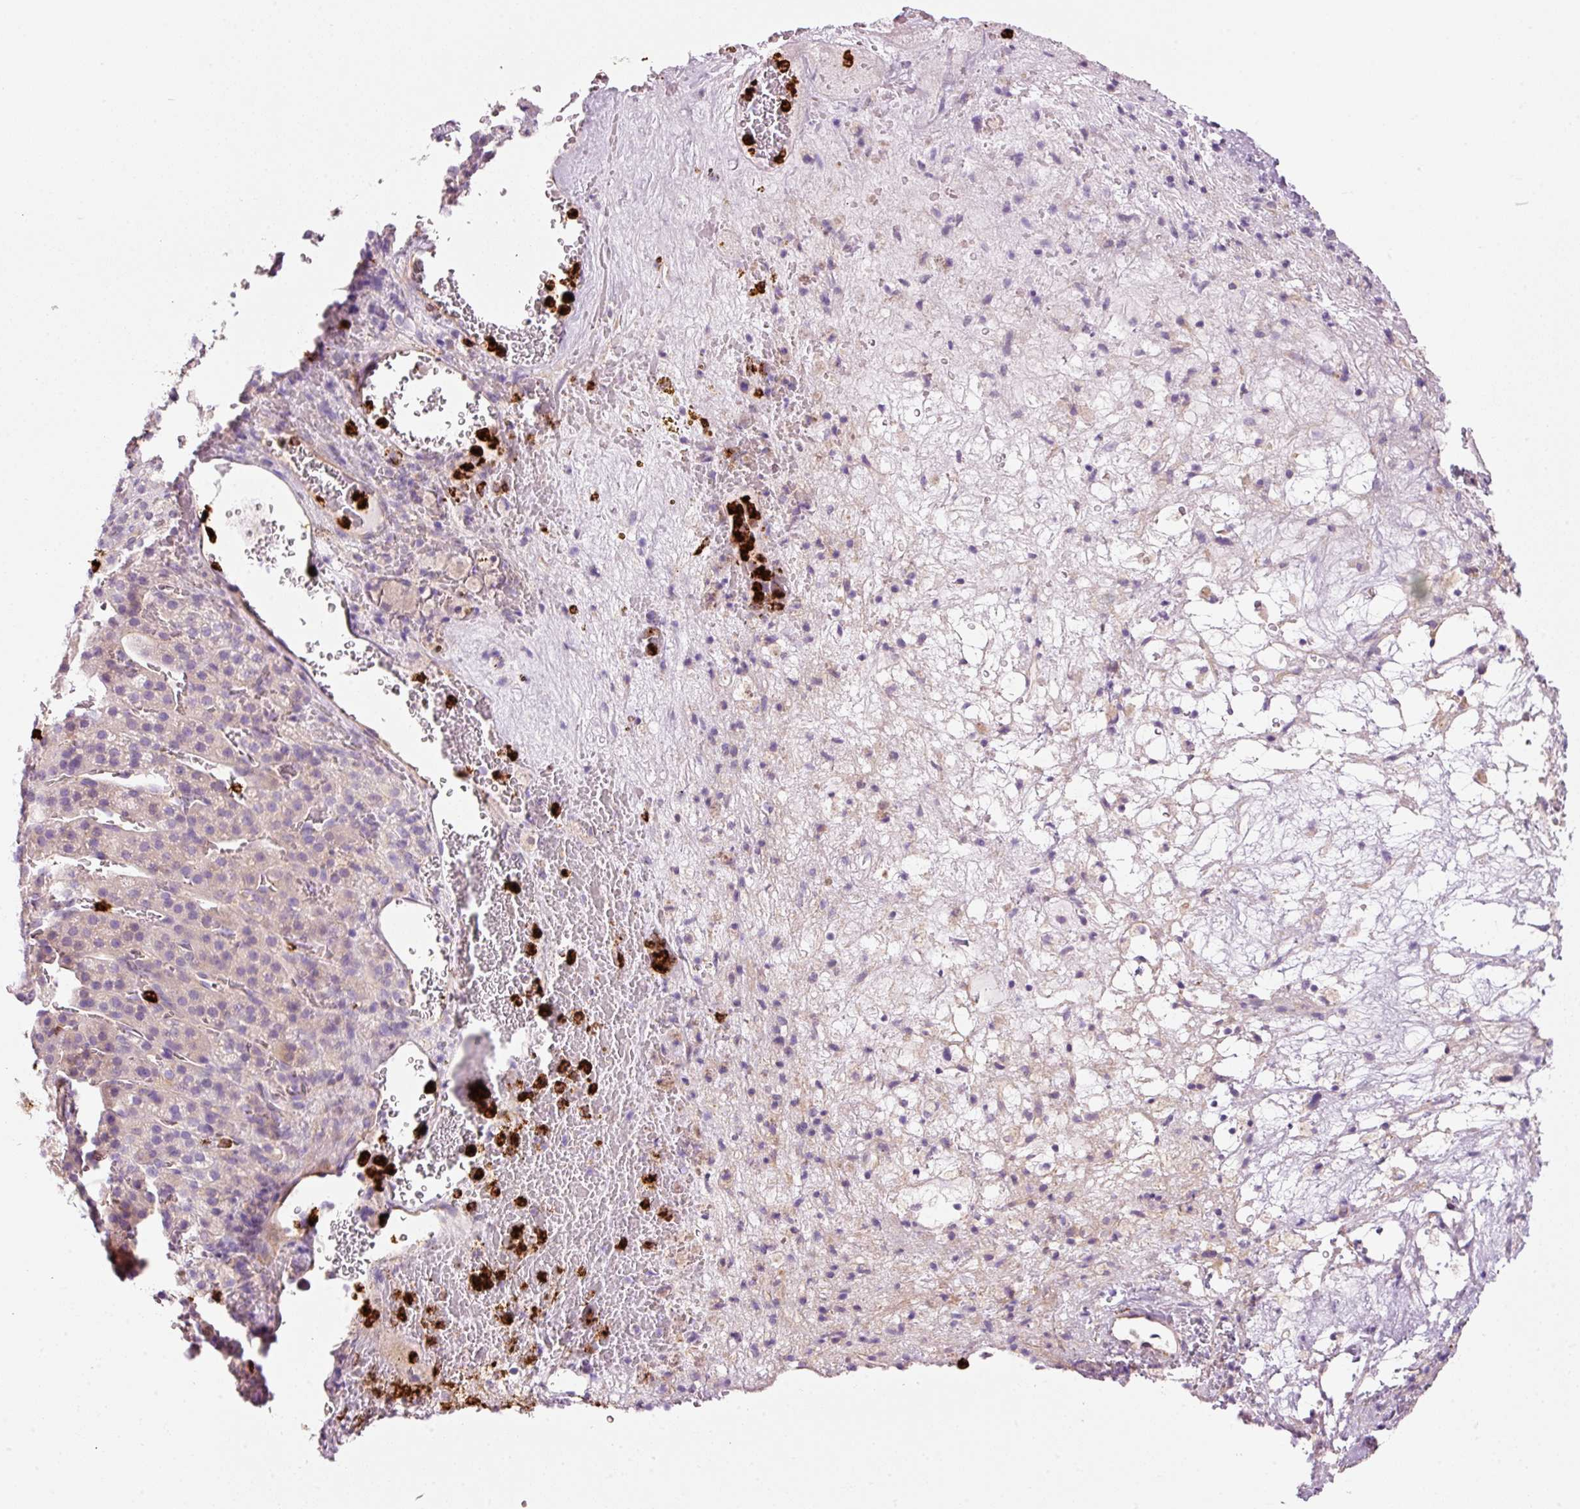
{"staining": {"intensity": "weak", "quantity": "<25%", "location": "cytoplasmic/membranous"}, "tissue": "adrenal gland", "cell_type": "Glandular cells", "image_type": "normal", "snomed": [{"axis": "morphology", "description": "Normal tissue, NOS"}, {"axis": "topography", "description": "Adrenal gland"}], "caption": "Micrograph shows no protein staining in glandular cells of unremarkable adrenal gland. (Brightfield microscopy of DAB immunohistochemistry (IHC) at high magnification).", "gene": "MAP3K3", "patient": {"sex": "female", "age": 41}}